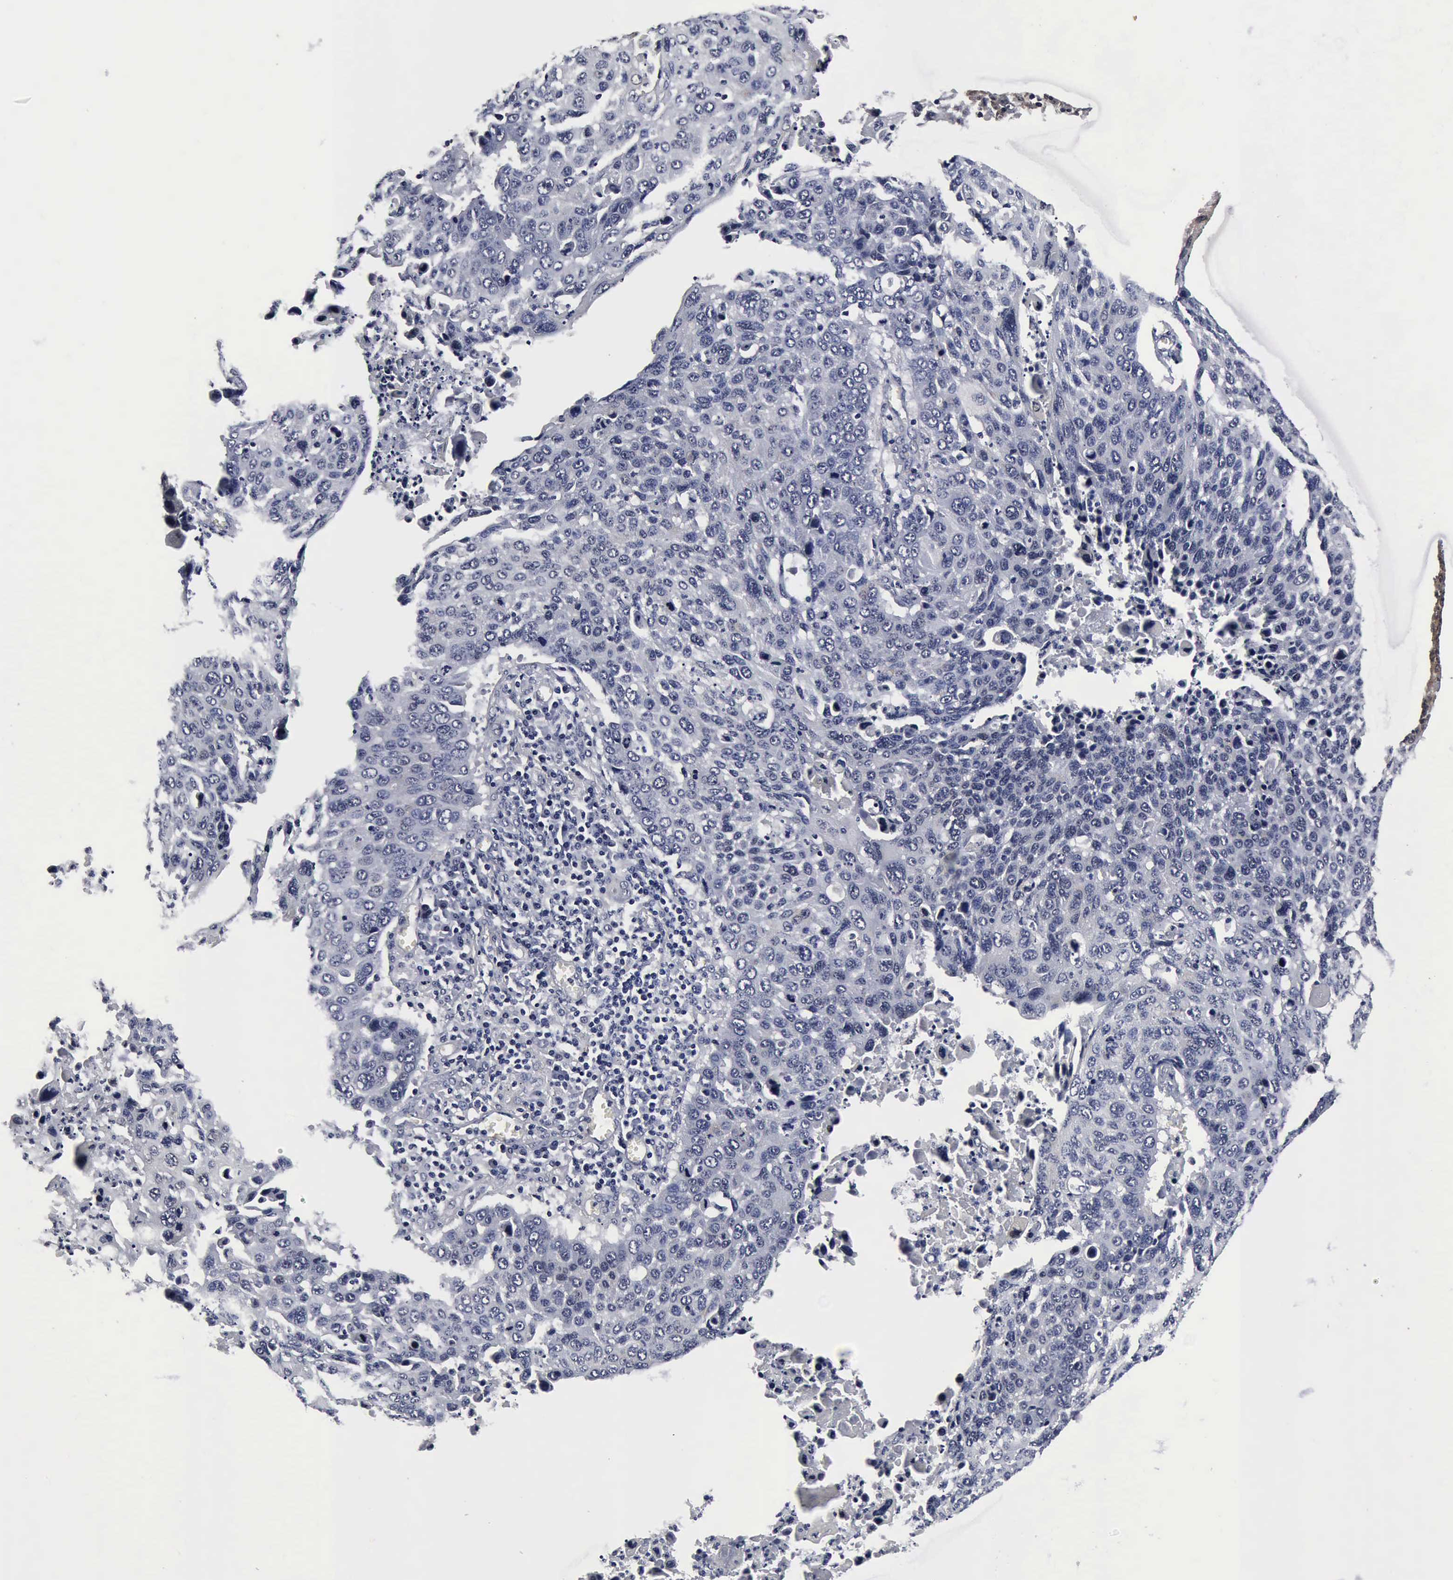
{"staining": {"intensity": "negative", "quantity": "none", "location": "none"}, "tissue": "lung cancer", "cell_type": "Tumor cells", "image_type": "cancer", "snomed": [{"axis": "morphology", "description": "Squamous cell carcinoma, NOS"}, {"axis": "topography", "description": "Lung"}], "caption": "A photomicrograph of lung cancer (squamous cell carcinoma) stained for a protein shows no brown staining in tumor cells.", "gene": "UBC", "patient": {"sex": "male", "age": 68}}